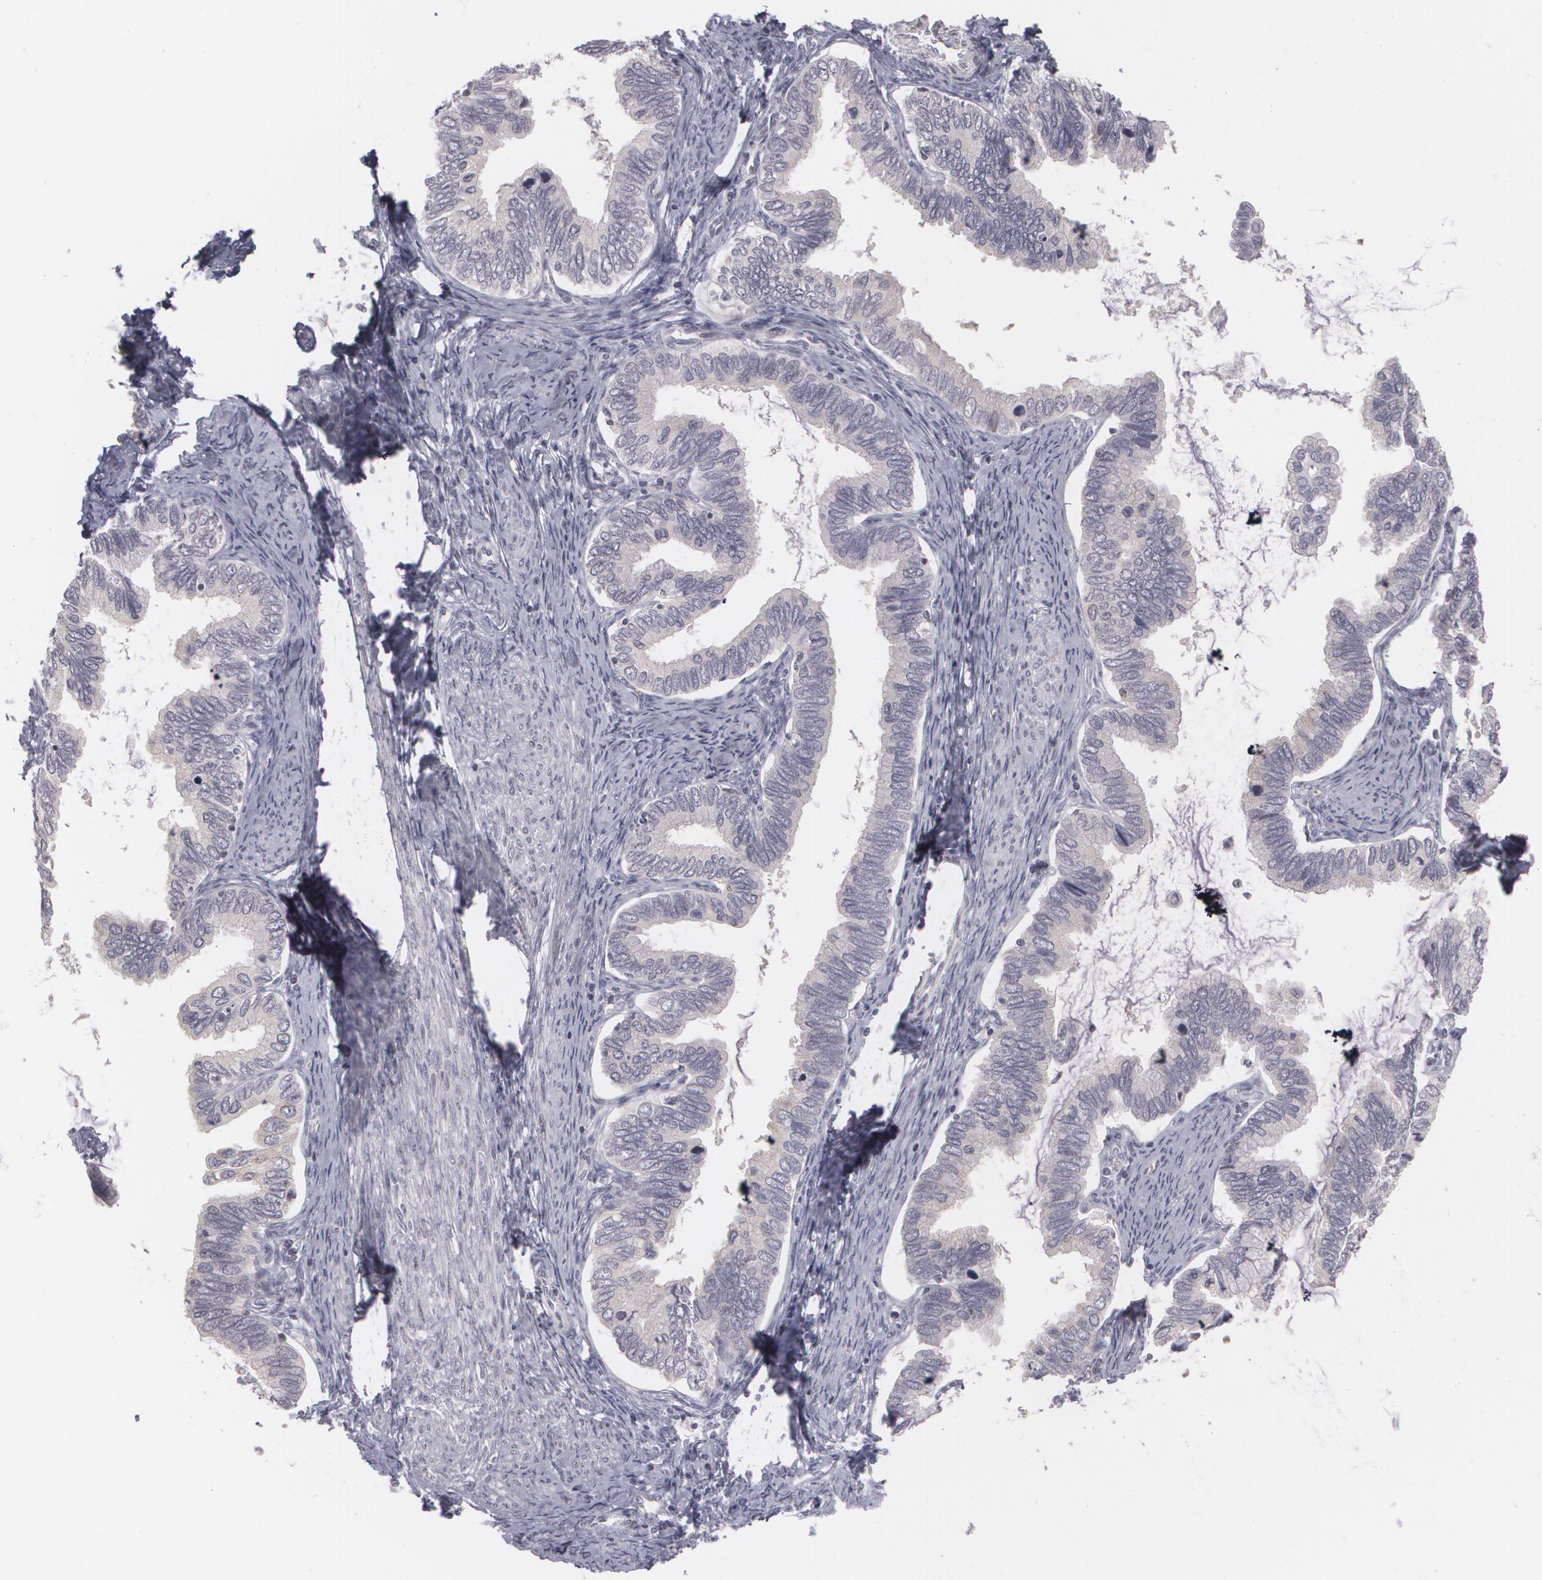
{"staining": {"intensity": "negative", "quantity": "none", "location": "none"}, "tissue": "cervical cancer", "cell_type": "Tumor cells", "image_type": "cancer", "snomed": [{"axis": "morphology", "description": "Adenocarcinoma, NOS"}, {"axis": "topography", "description": "Cervix"}], "caption": "Protein analysis of cervical cancer (adenocarcinoma) shows no significant expression in tumor cells. (DAB (3,3'-diaminobenzidine) immunohistochemistry (IHC) with hematoxylin counter stain).", "gene": "ZBTB16", "patient": {"sex": "female", "age": 49}}